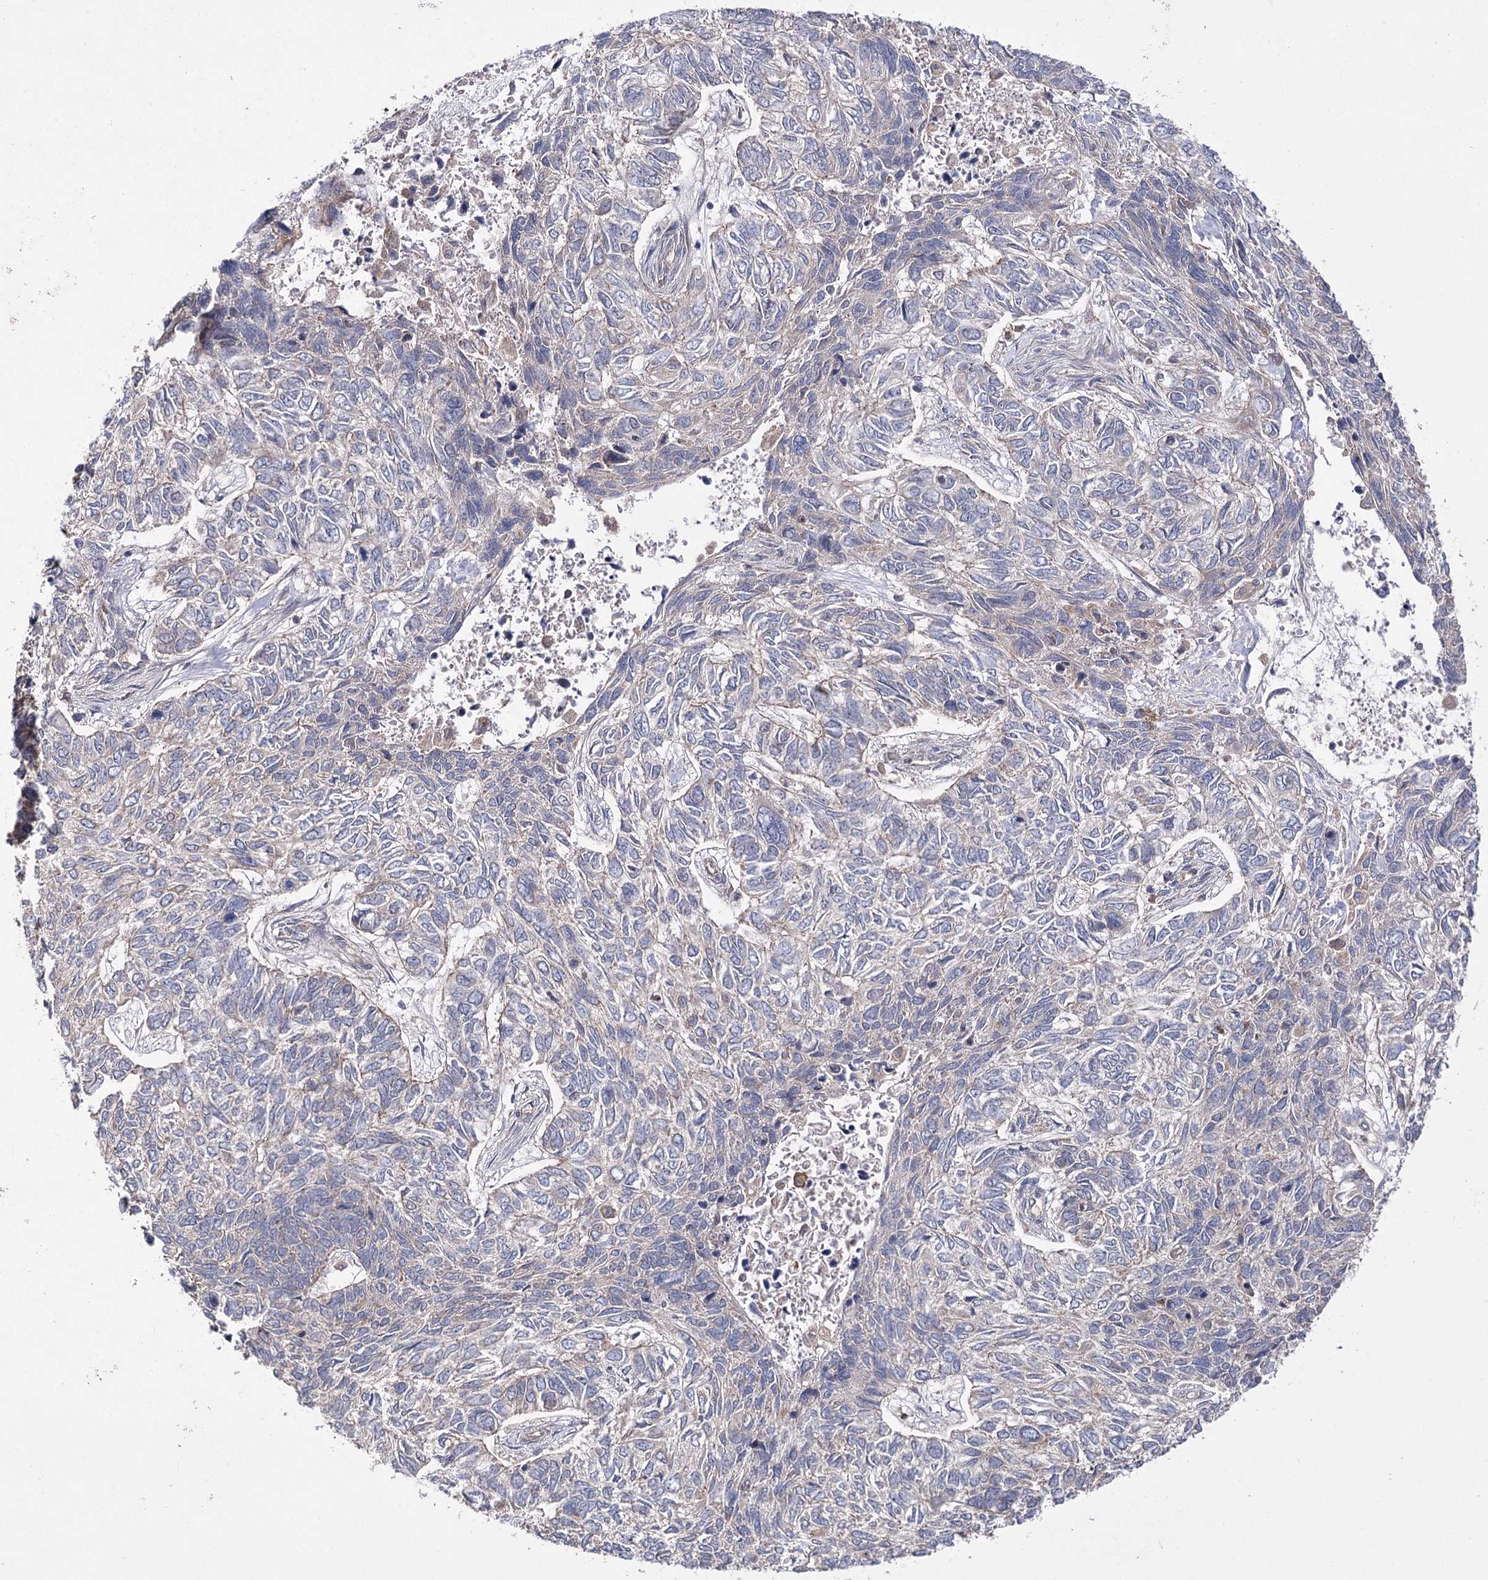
{"staining": {"intensity": "negative", "quantity": "none", "location": "none"}, "tissue": "skin cancer", "cell_type": "Tumor cells", "image_type": "cancer", "snomed": [{"axis": "morphology", "description": "Basal cell carcinoma"}, {"axis": "topography", "description": "Skin"}], "caption": "Tumor cells are negative for brown protein staining in basal cell carcinoma (skin).", "gene": "BCR", "patient": {"sex": "female", "age": 65}}